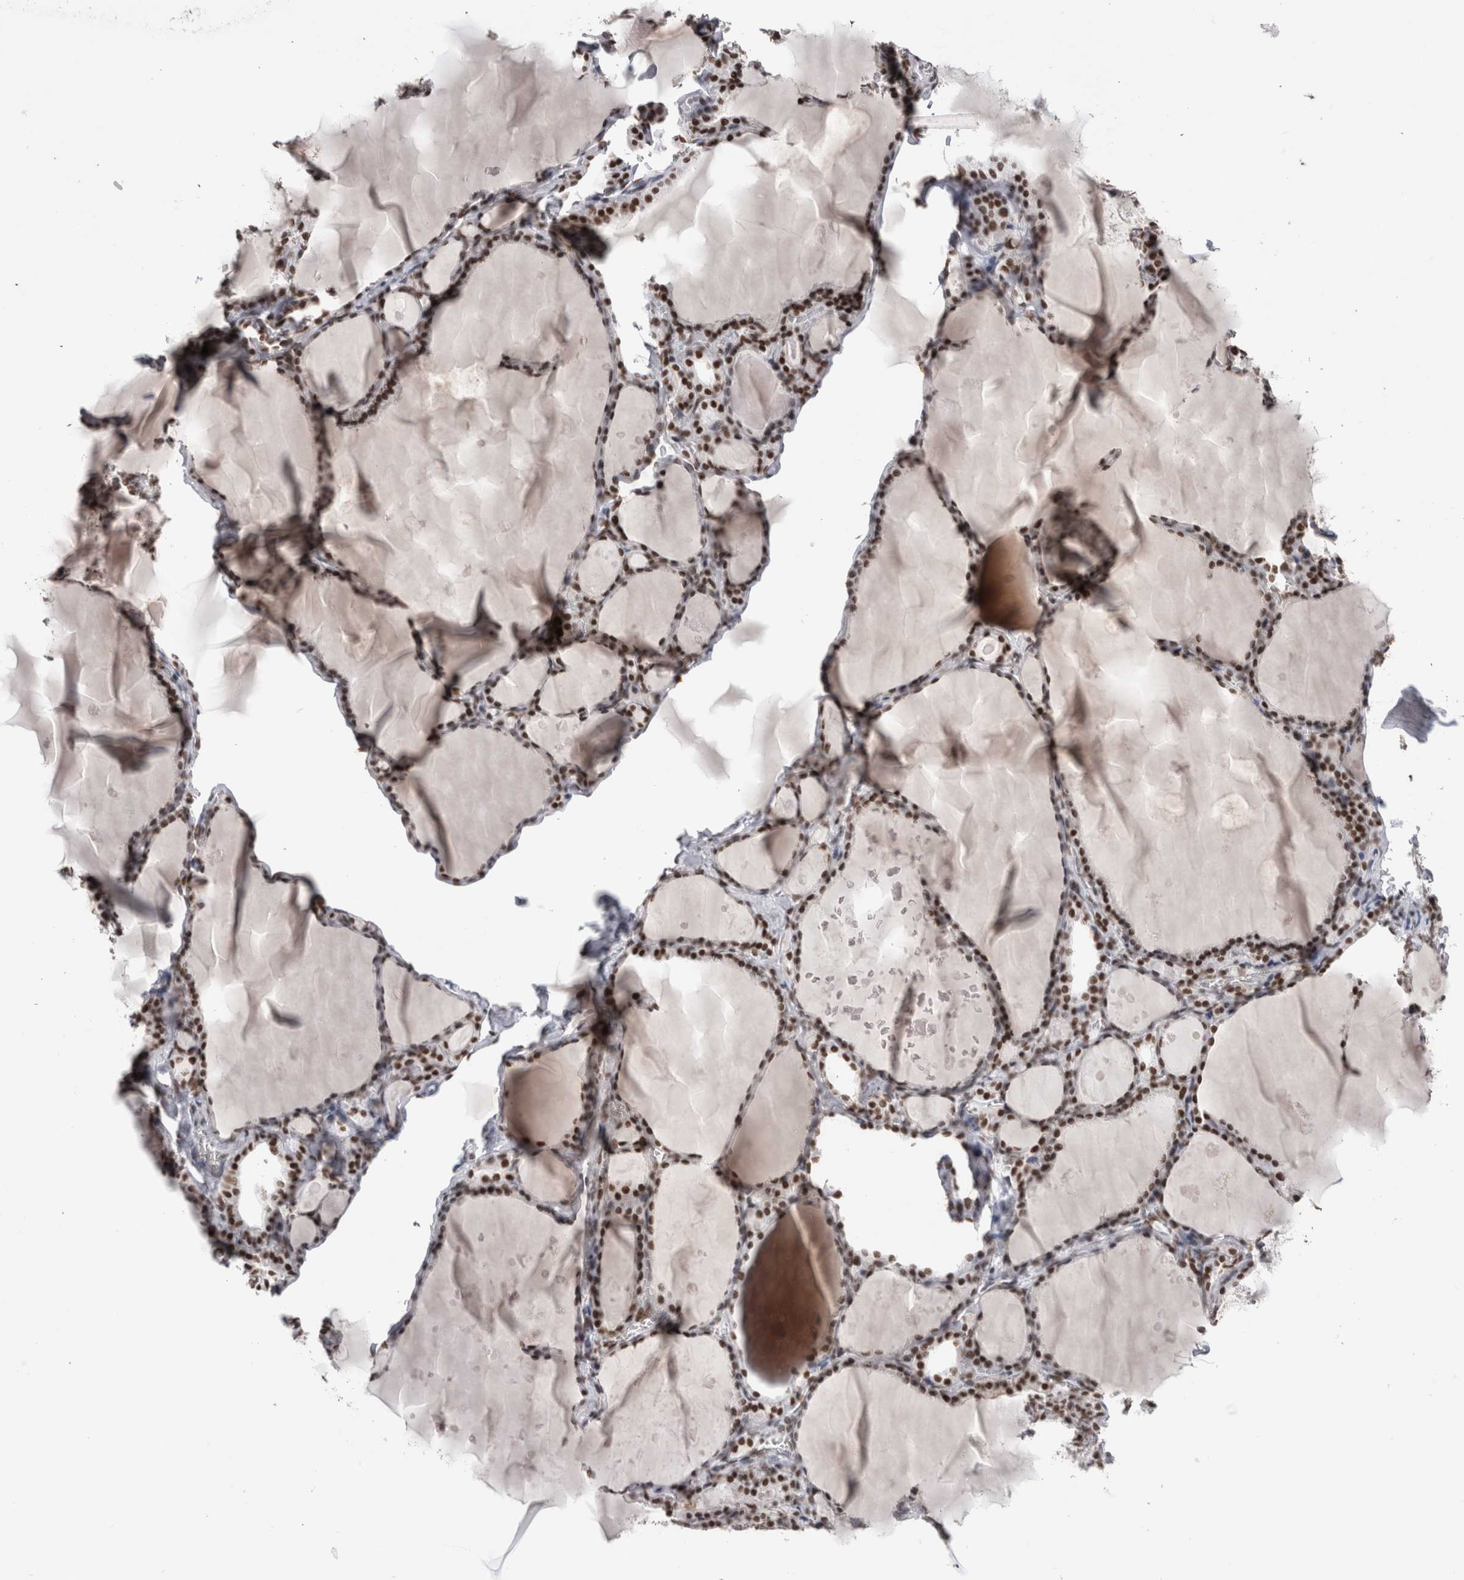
{"staining": {"intensity": "strong", "quantity": ">75%", "location": "nuclear"}, "tissue": "thyroid gland", "cell_type": "Glandular cells", "image_type": "normal", "snomed": [{"axis": "morphology", "description": "Normal tissue, NOS"}, {"axis": "topography", "description": "Thyroid gland"}], "caption": "Immunohistochemistry micrograph of benign thyroid gland: human thyroid gland stained using IHC shows high levels of strong protein expression localized specifically in the nuclear of glandular cells, appearing as a nuclear brown color.", "gene": "SMC1A", "patient": {"sex": "male", "age": 56}}